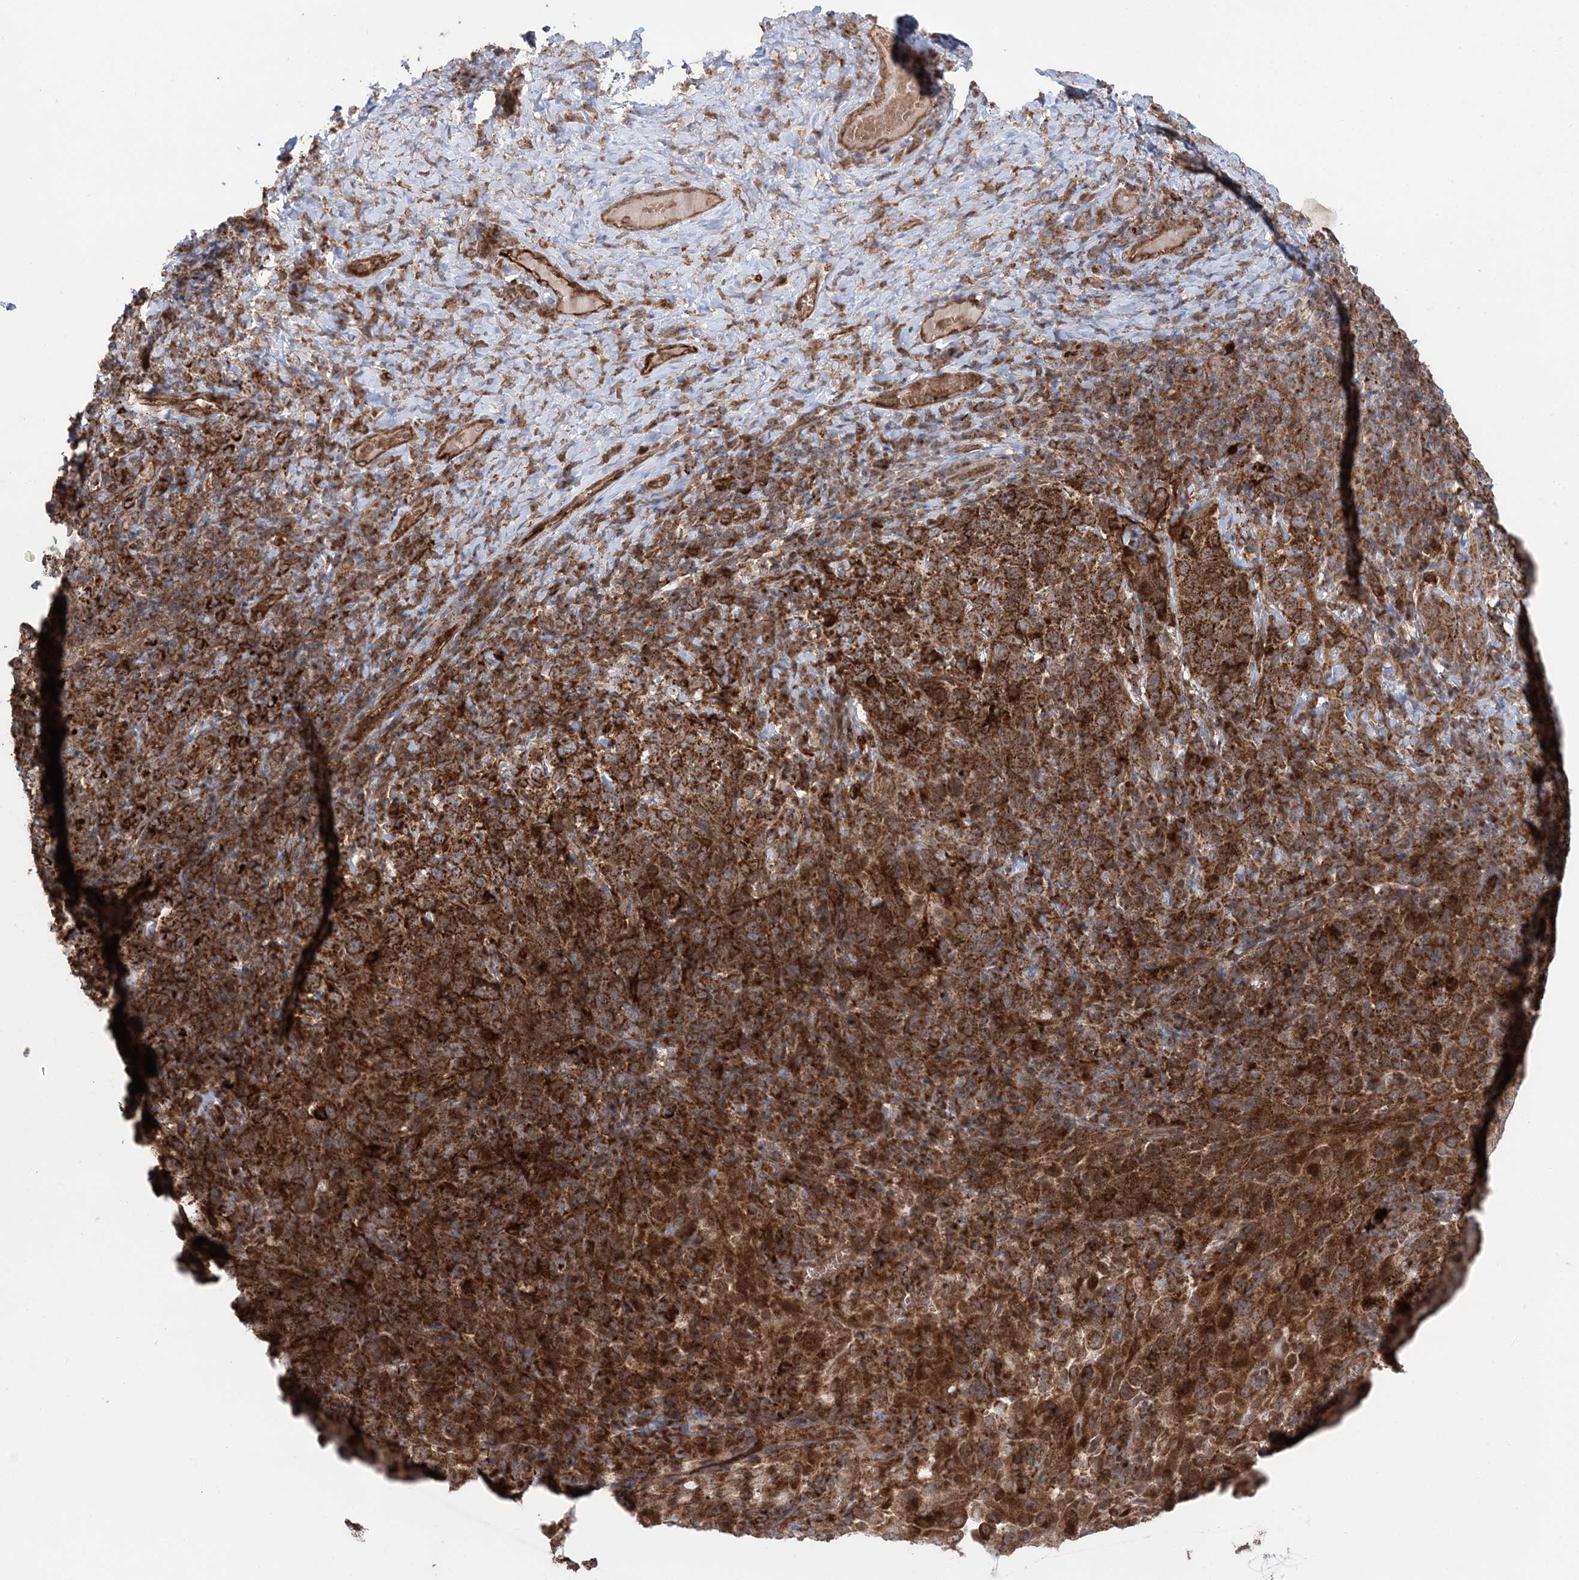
{"staining": {"intensity": "strong", "quantity": ">75%", "location": "cytoplasmic/membranous"}, "tissue": "cervical cancer", "cell_type": "Tumor cells", "image_type": "cancer", "snomed": [{"axis": "morphology", "description": "Squamous cell carcinoma, NOS"}, {"axis": "topography", "description": "Cervix"}], "caption": "Immunohistochemical staining of cervical squamous cell carcinoma exhibits high levels of strong cytoplasmic/membranous protein staining in about >75% of tumor cells.", "gene": "LRPPRC", "patient": {"sex": "female", "age": 46}}